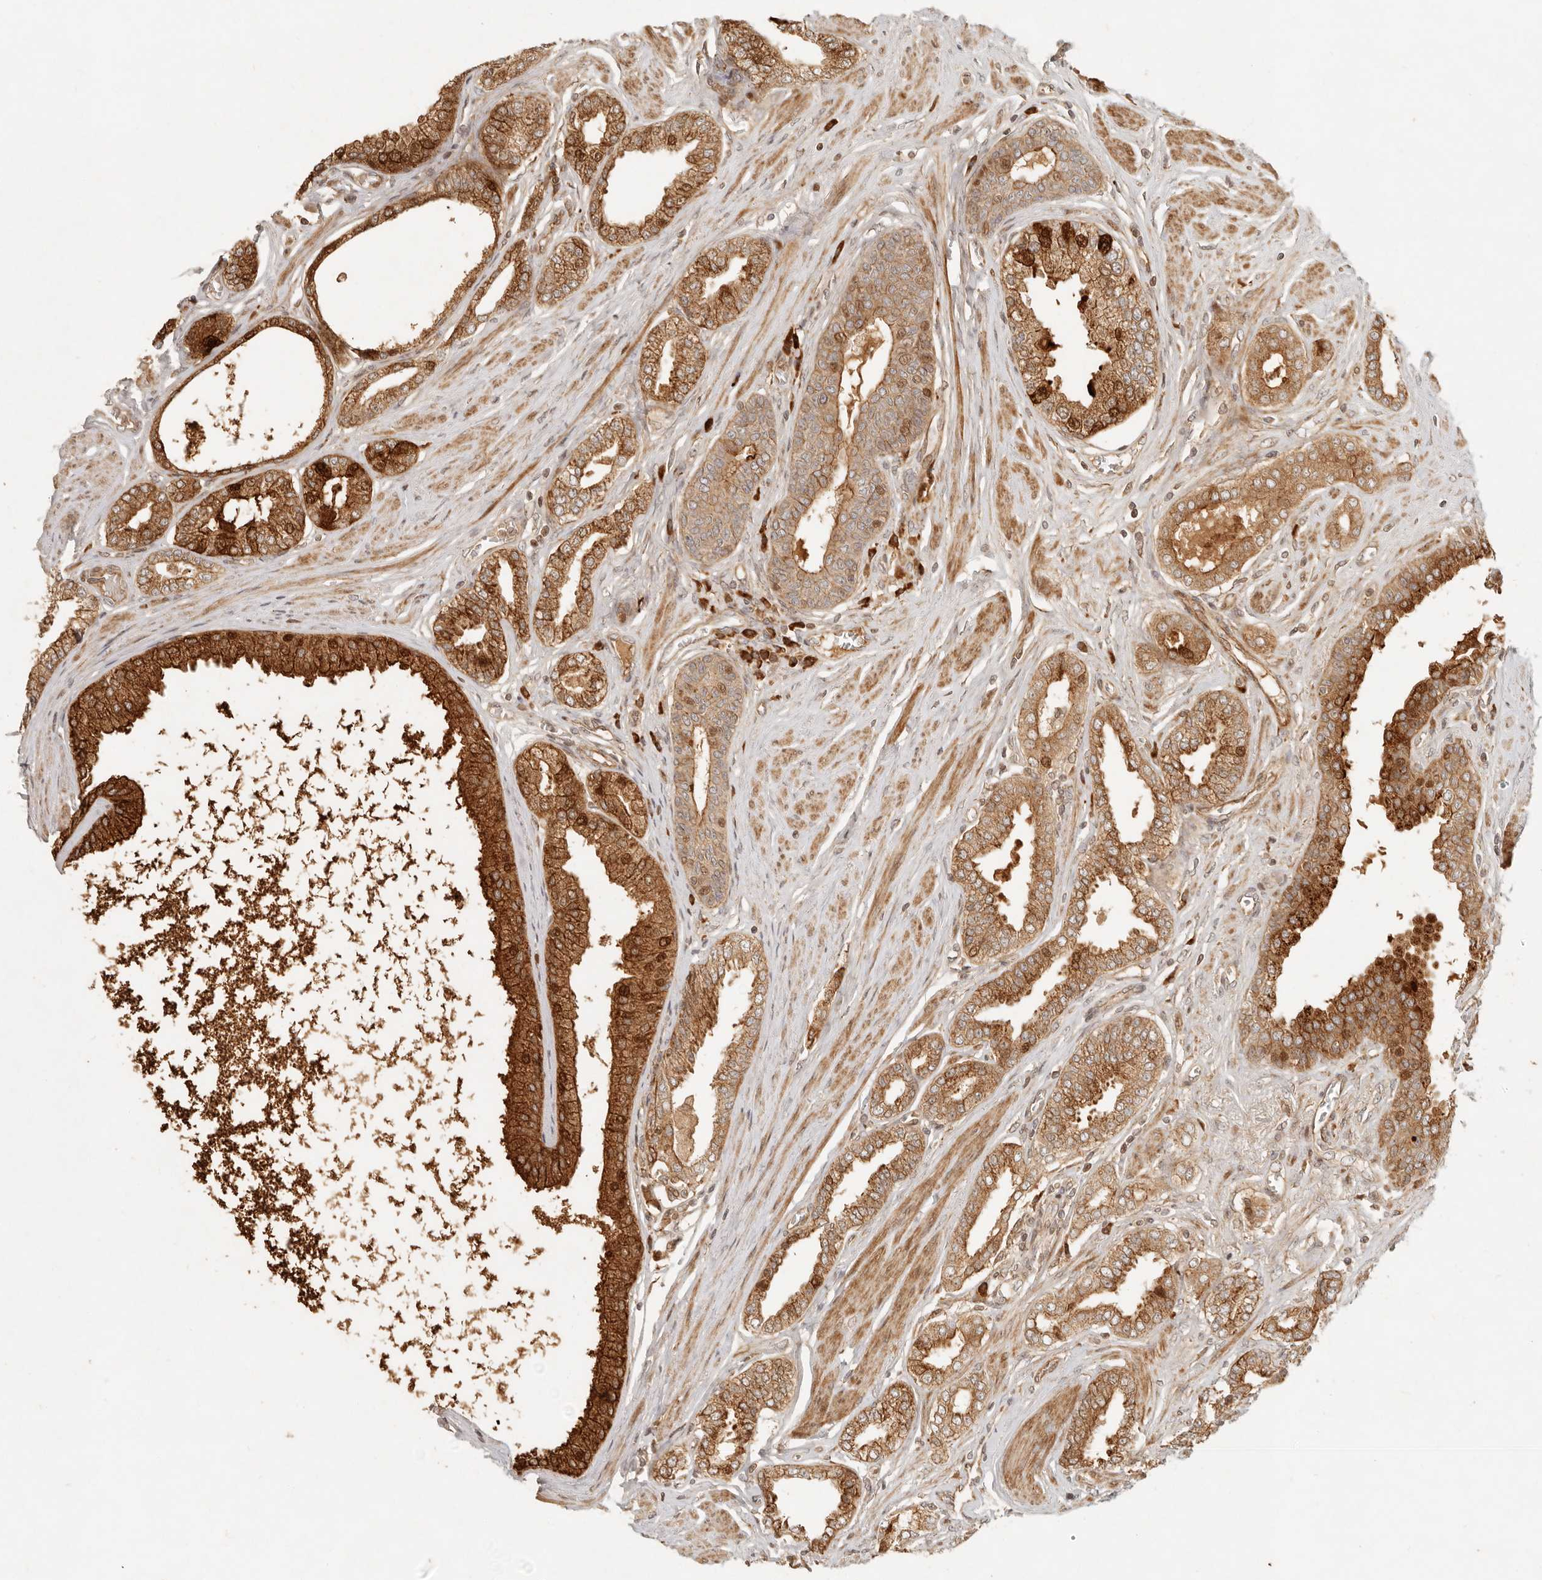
{"staining": {"intensity": "strong", "quantity": ">75%", "location": "cytoplasmic/membranous,nuclear"}, "tissue": "prostate cancer", "cell_type": "Tumor cells", "image_type": "cancer", "snomed": [{"axis": "morphology", "description": "Adenocarcinoma, Low grade"}, {"axis": "topography", "description": "Prostate"}], "caption": "A brown stain highlights strong cytoplasmic/membranous and nuclear positivity of a protein in human prostate cancer (low-grade adenocarcinoma) tumor cells. The protein is stained brown, and the nuclei are stained in blue (DAB (3,3'-diaminobenzidine) IHC with brightfield microscopy, high magnification).", "gene": "KLHL38", "patient": {"sex": "male", "age": 63}}